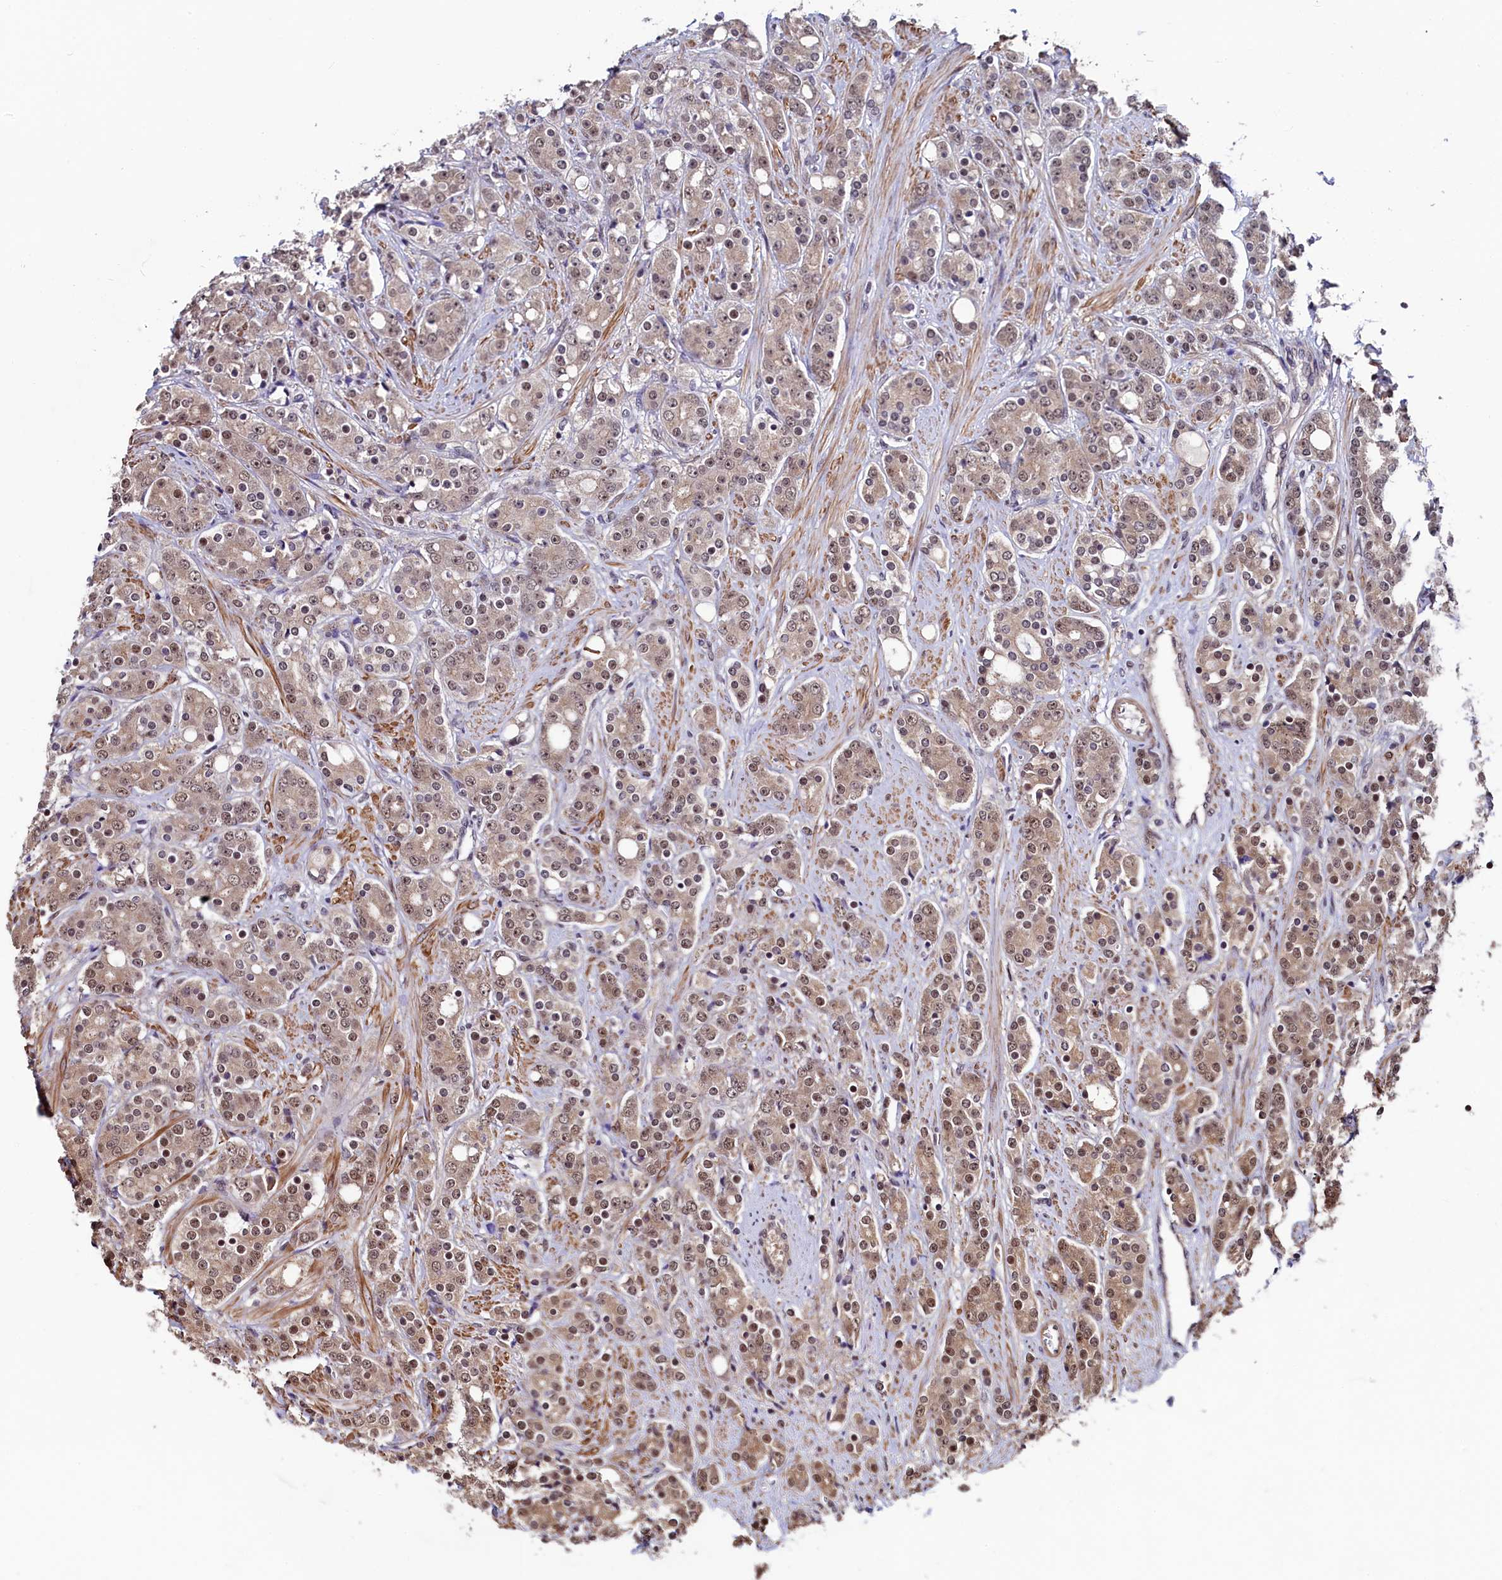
{"staining": {"intensity": "weak", "quantity": ">75%", "location": "nuclear"}, "tissue": "prostate cancer", "cell_type": "Tumor cells", "image_type": "cancer", "snomed": [{"axis": "morphology", "description": "Adenocarcinoma, High grade"}, {"axis": "topography", "description": "Prostate"}], "caption": "A micrograph showing weak nuclear staining in about >75% of tumor cells in prostate cancer, as visualized by brown immunohistochemical staining.", "gene": "LEO1", "patient": {"sex": "male", "age": 62}}